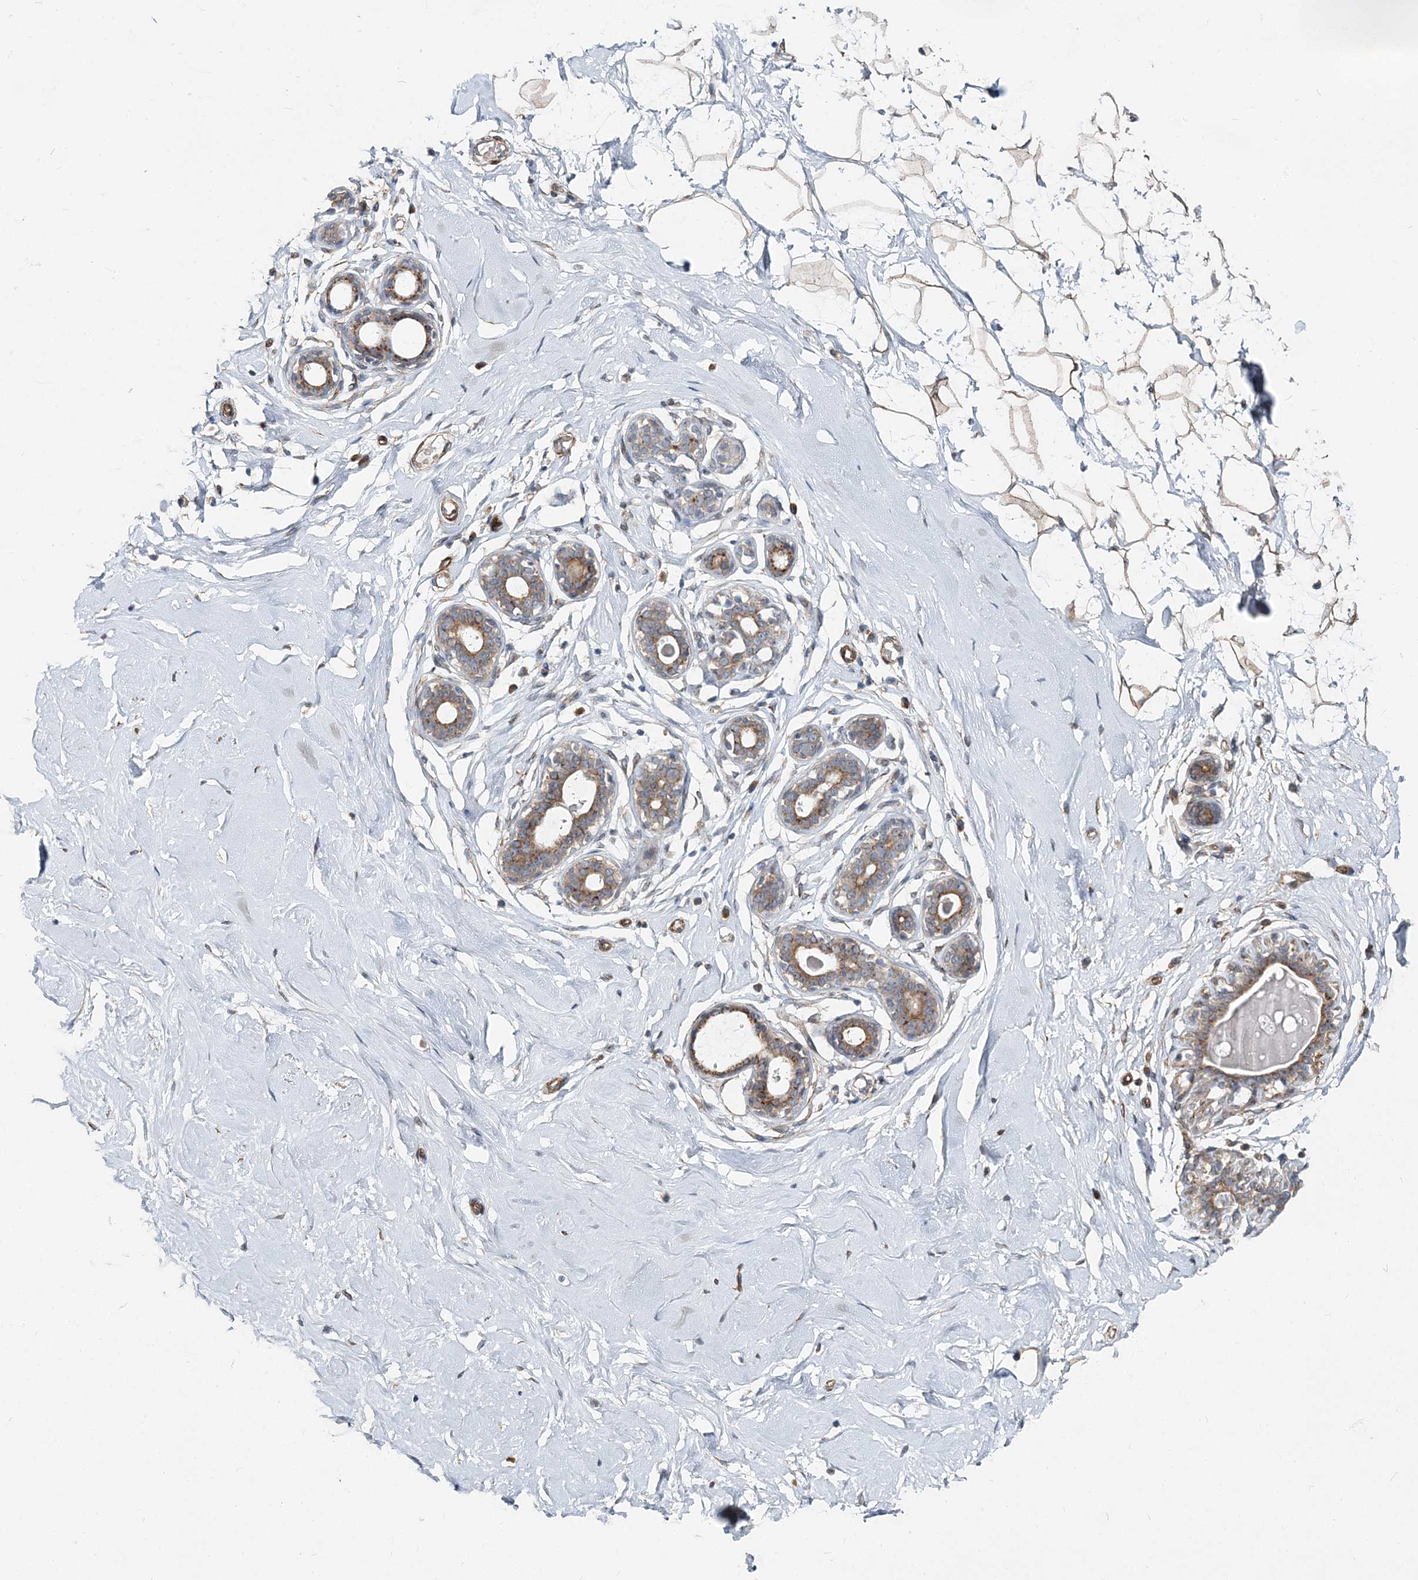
{"staining": {"intensity": "moderate", "quantity": ">75%", "location": "cytoplasmic/membranous"}, "tissue": "breast", "cell_type": "Adipocytes", "image_type": "normal", "snomed": [{"axis": "morphology", "description": "Normal tissue, NOS"}, {"axis": "morphology", "description": "Adenoma, NOS"}, {"axis": "topography", "description": "Breast"}], "caption": "Breast stained for a protein (brown) reveals moderate cytoplasmic/membranous positive positivity in approximately >75% of adipocytes.", "gene": "NBAS", "patient": {"sex": "female", "age": 23}}